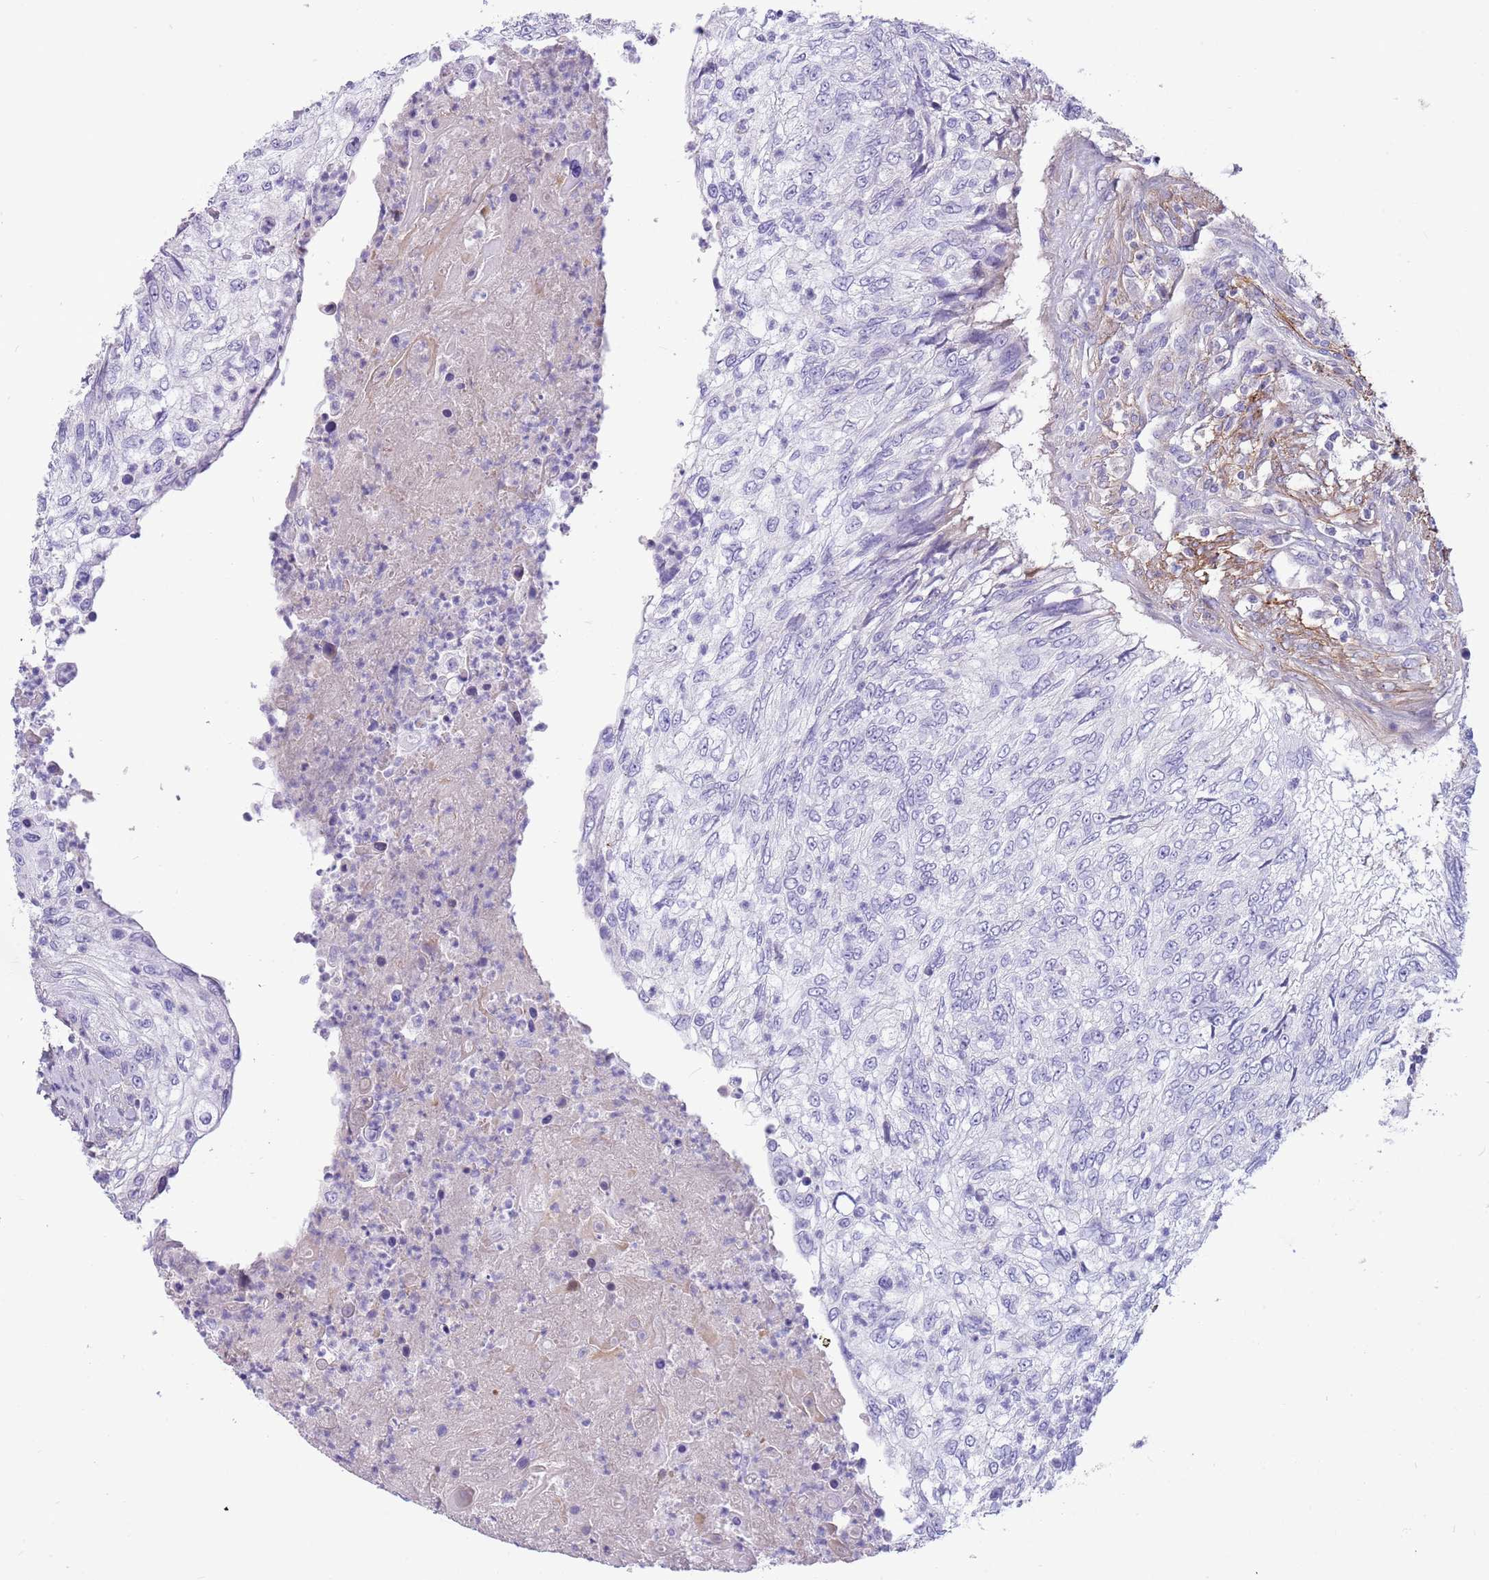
{"staining": {"intensity": "negative", "quantity": "none", "location": "none"}, "tissue": "urothelial cancer", "cell_type": "Tumor cells", "image_type": "cancer", "snomed": [{"axis": "morphology", "description": "Urothelial carcinoma, High grade"}, {"axis": "topography", "description": "Urinary bladder"}], "caption": "Photomicrograph shows no protein staining in tumor cells of urothelial cancer tissue.", "gene": "LEPROTL1", "patient": {"sex": "female", "age": 60}}